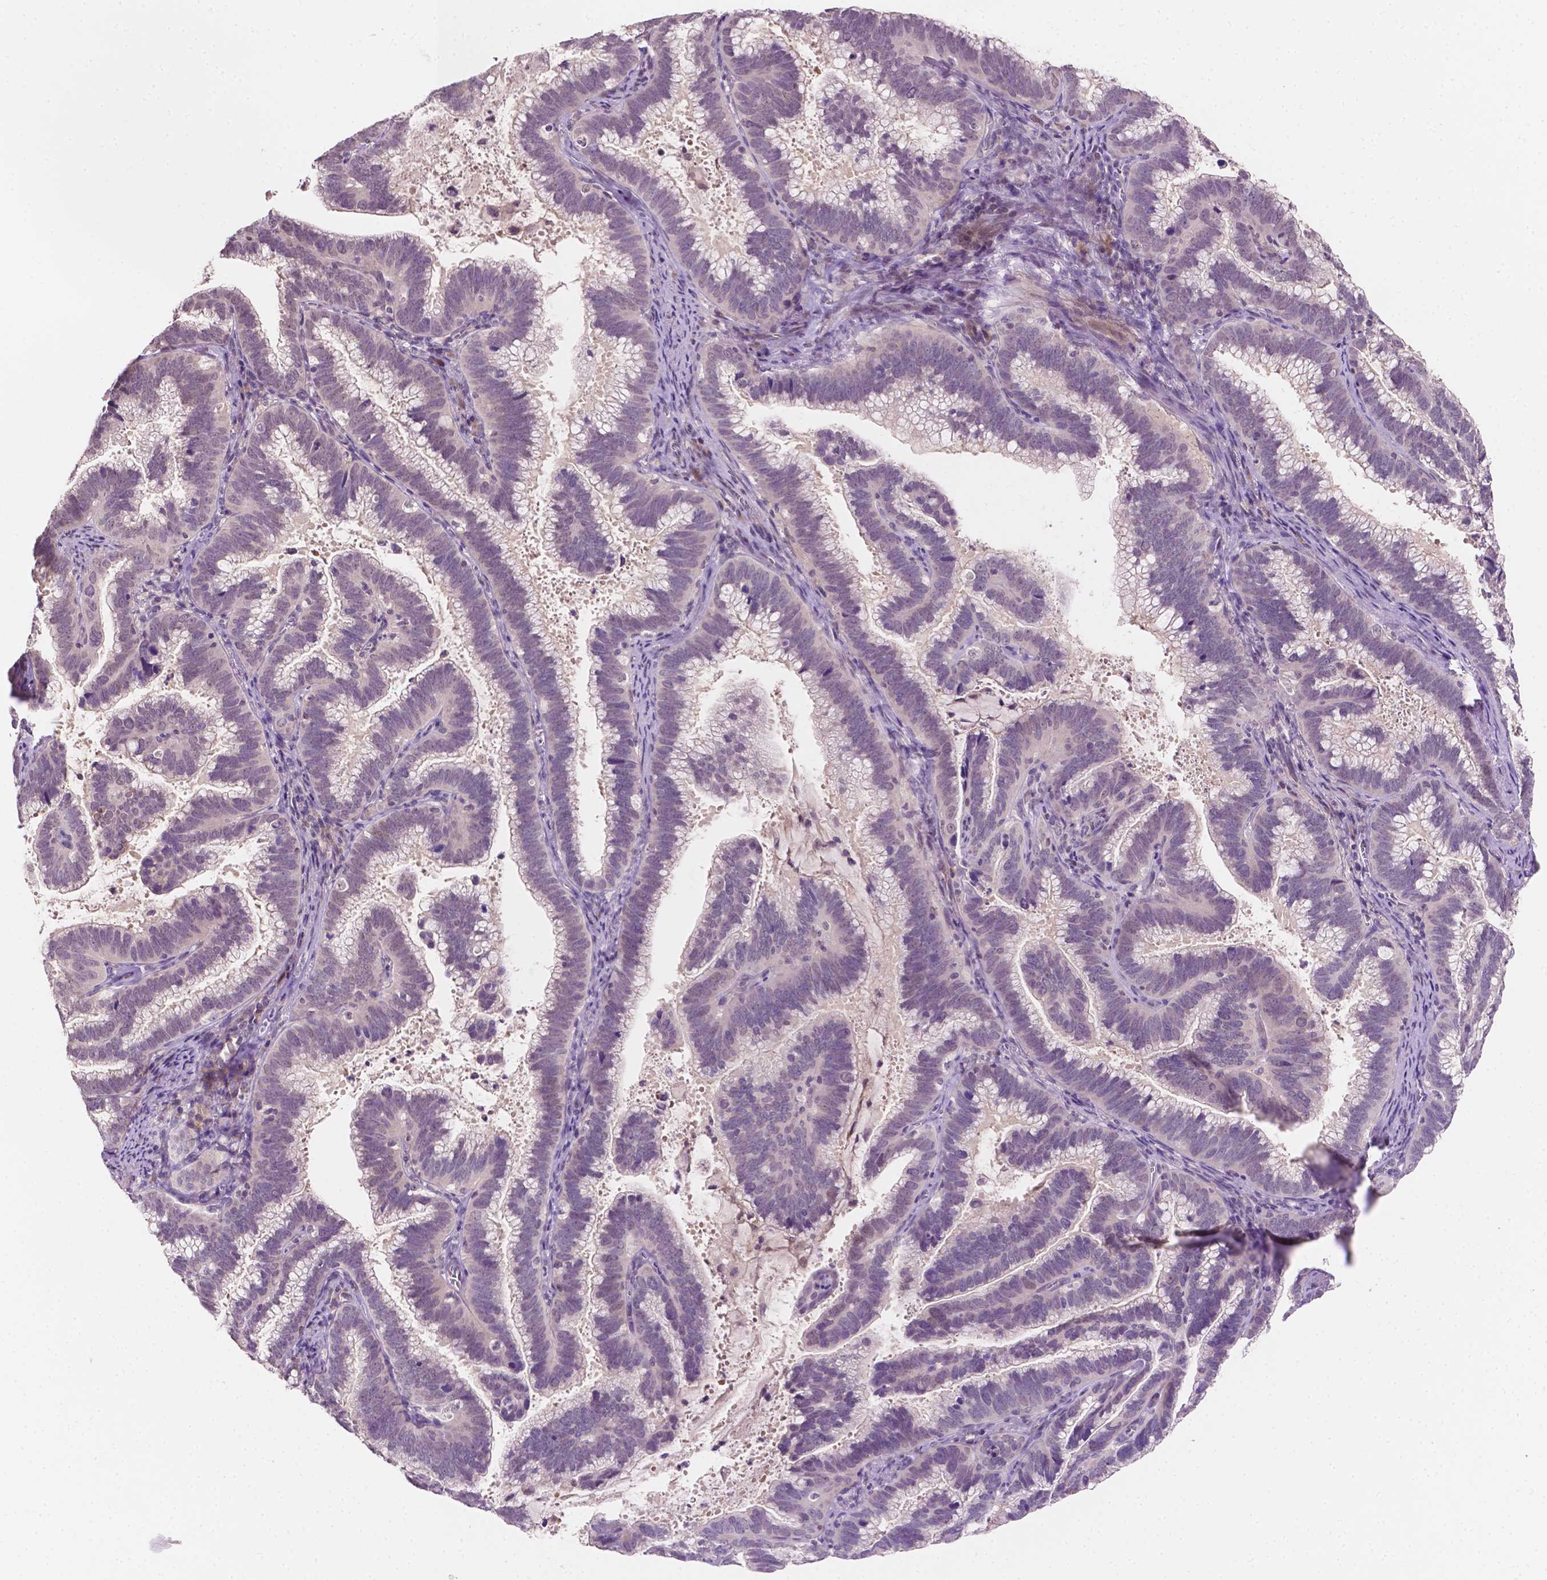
{"staining": {"intensity": "negative", "quantity": "none", "location": "none"}, "tissue": "cervical cancer", "cell_type": "Tumor cells", "image_type": "cancer", "snomed": [{"axis": "morphology", "description": "Adenocarcinoma, NOS"}, {"axis": "topography", "description": "Cervix"}], "caption": "This is an immunohistochemistry histopathology image of human cervical adenocarcinoma. There is no expression in tumor cells.", "gene": "MROH6", "patient": {"sex": "female", "age": 61}}